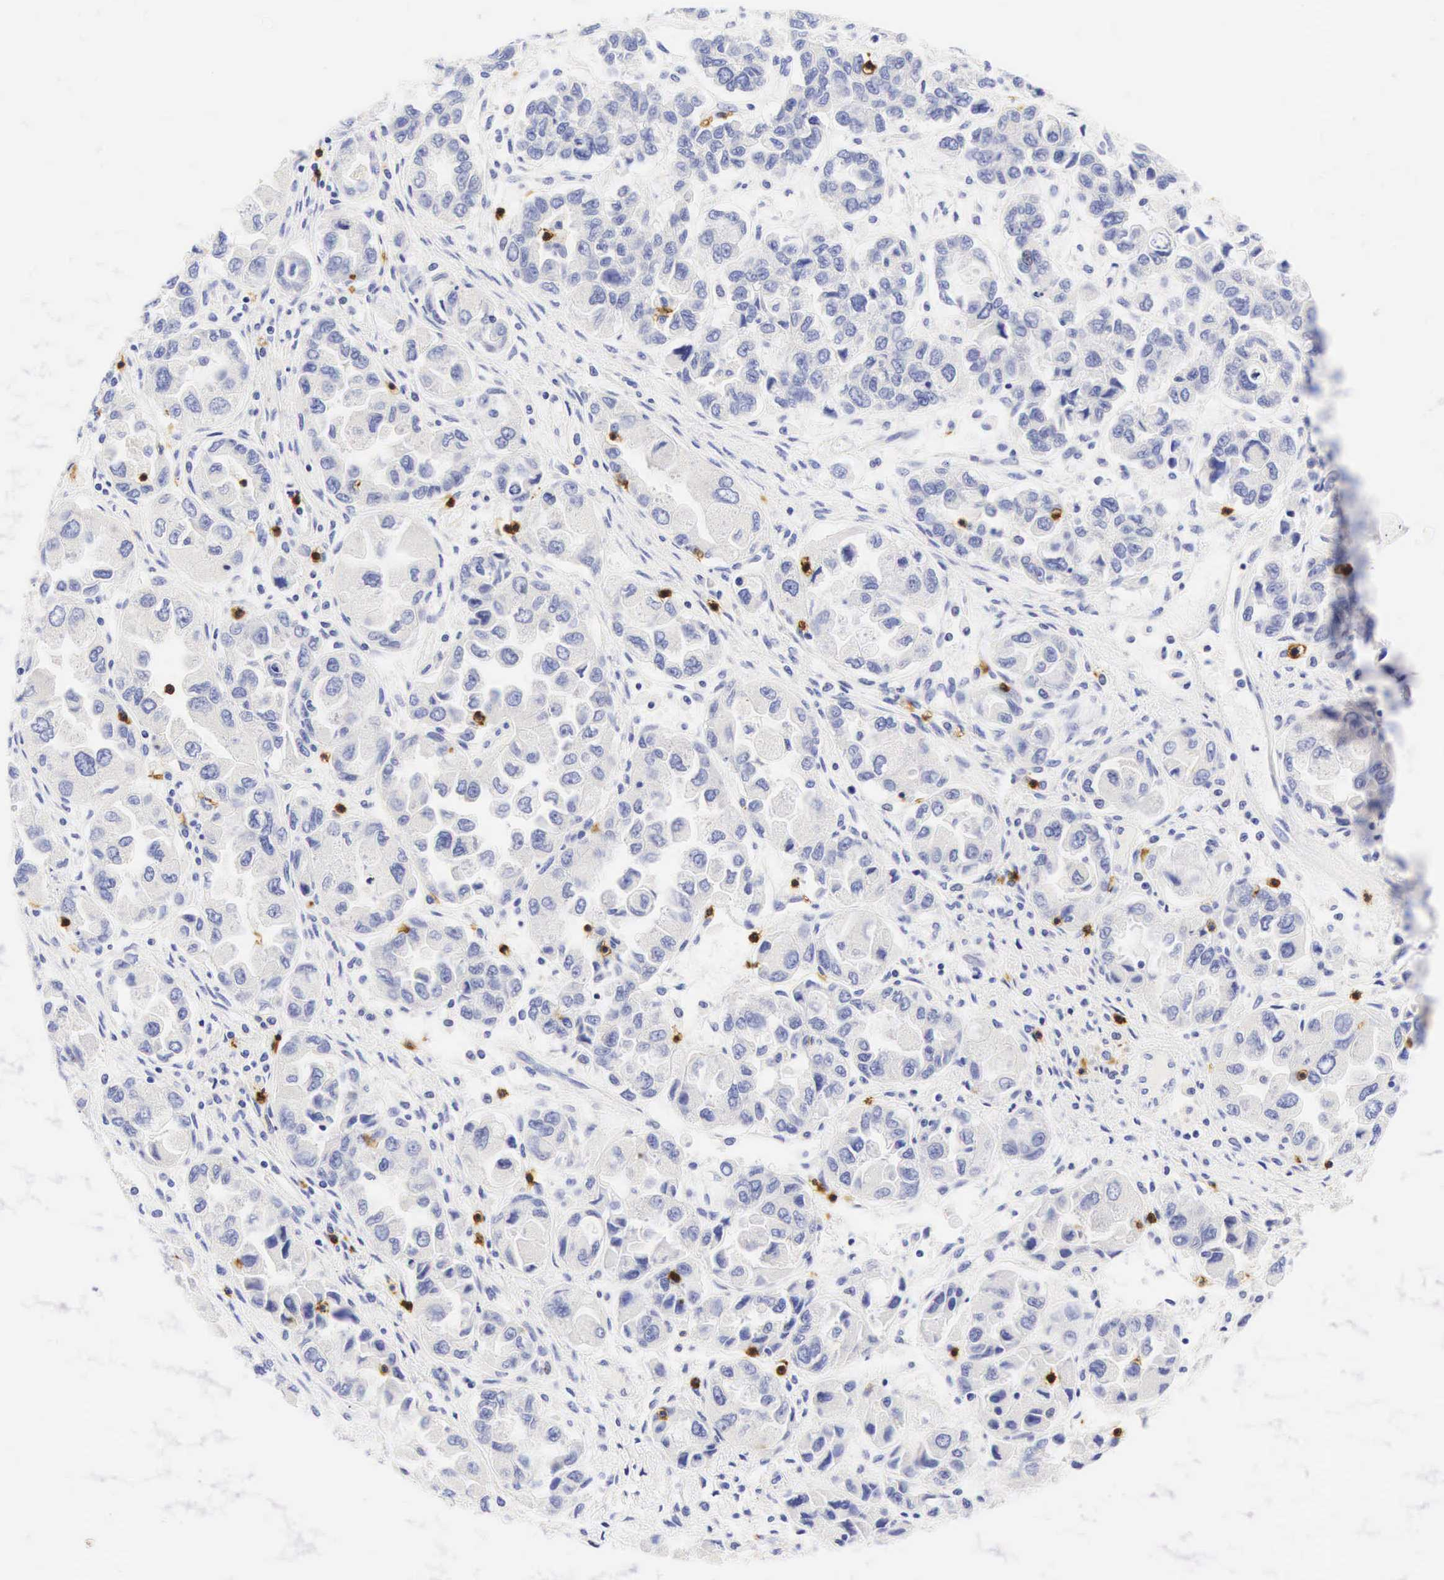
{"staining": {"intensity": "negative", "quantity": "none", "location": "none"}, "tissue": "ovarian cancer", "cell_type": "Tumor cells", "image_type": "cancer", "snomed": [{"axis": "morphology", "description": "Cystadenocarcinoma, serous, NOS"}, {"axis": "topography", "description": "Ovary"}], "caption": "Human serous cystadenocarcinoma (ovarian) stained for a protein using immunohistochemistry shows no staining in tumor cells.", "gene": "CD8A", "patient": {"sex": "female", "age": 84}}